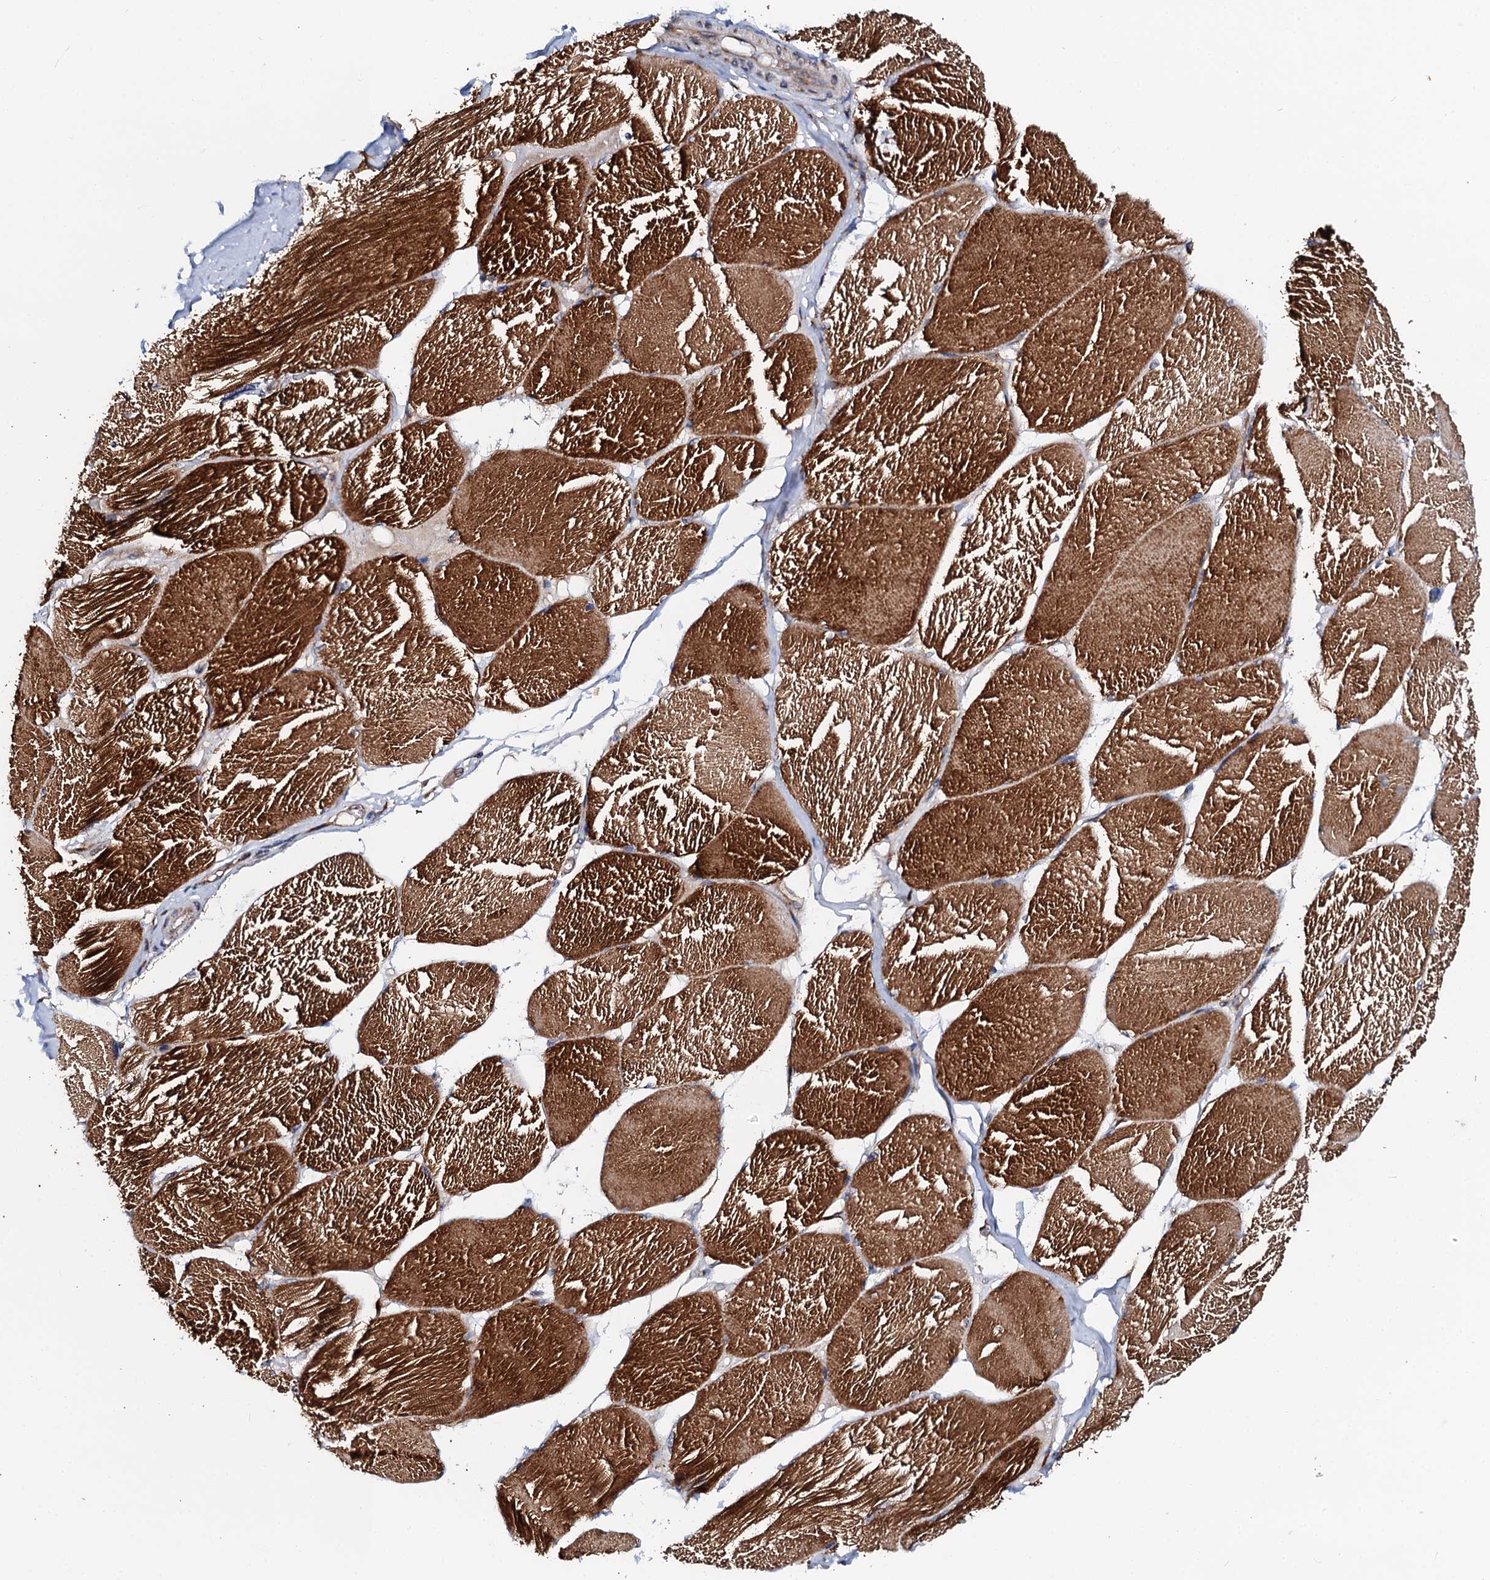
{"staining": {"intensity": "strong", "quantity": ">75%", "location": "cytoplasmic/membranous"}, "tissue": "skeletal muscle", "cell_type": "Myocytes", "image_type": "normal", "snomed": [{"axis": "morphology", "description": "Normal tissue, NOS"}, {"axis": "topography", "description": "Skin"}, {"axis": "topography", "description": "Skeletal muscle"}], "caption": "The micrograph displays immunohistochemical staining of unremarkable skeletal muscle. There is strong cytoplasmic/membranous staining is appreciated in approximately >75% of myocytes.", "gene": "UBE3C", "patient": {"sex": "male", "age": 83}}